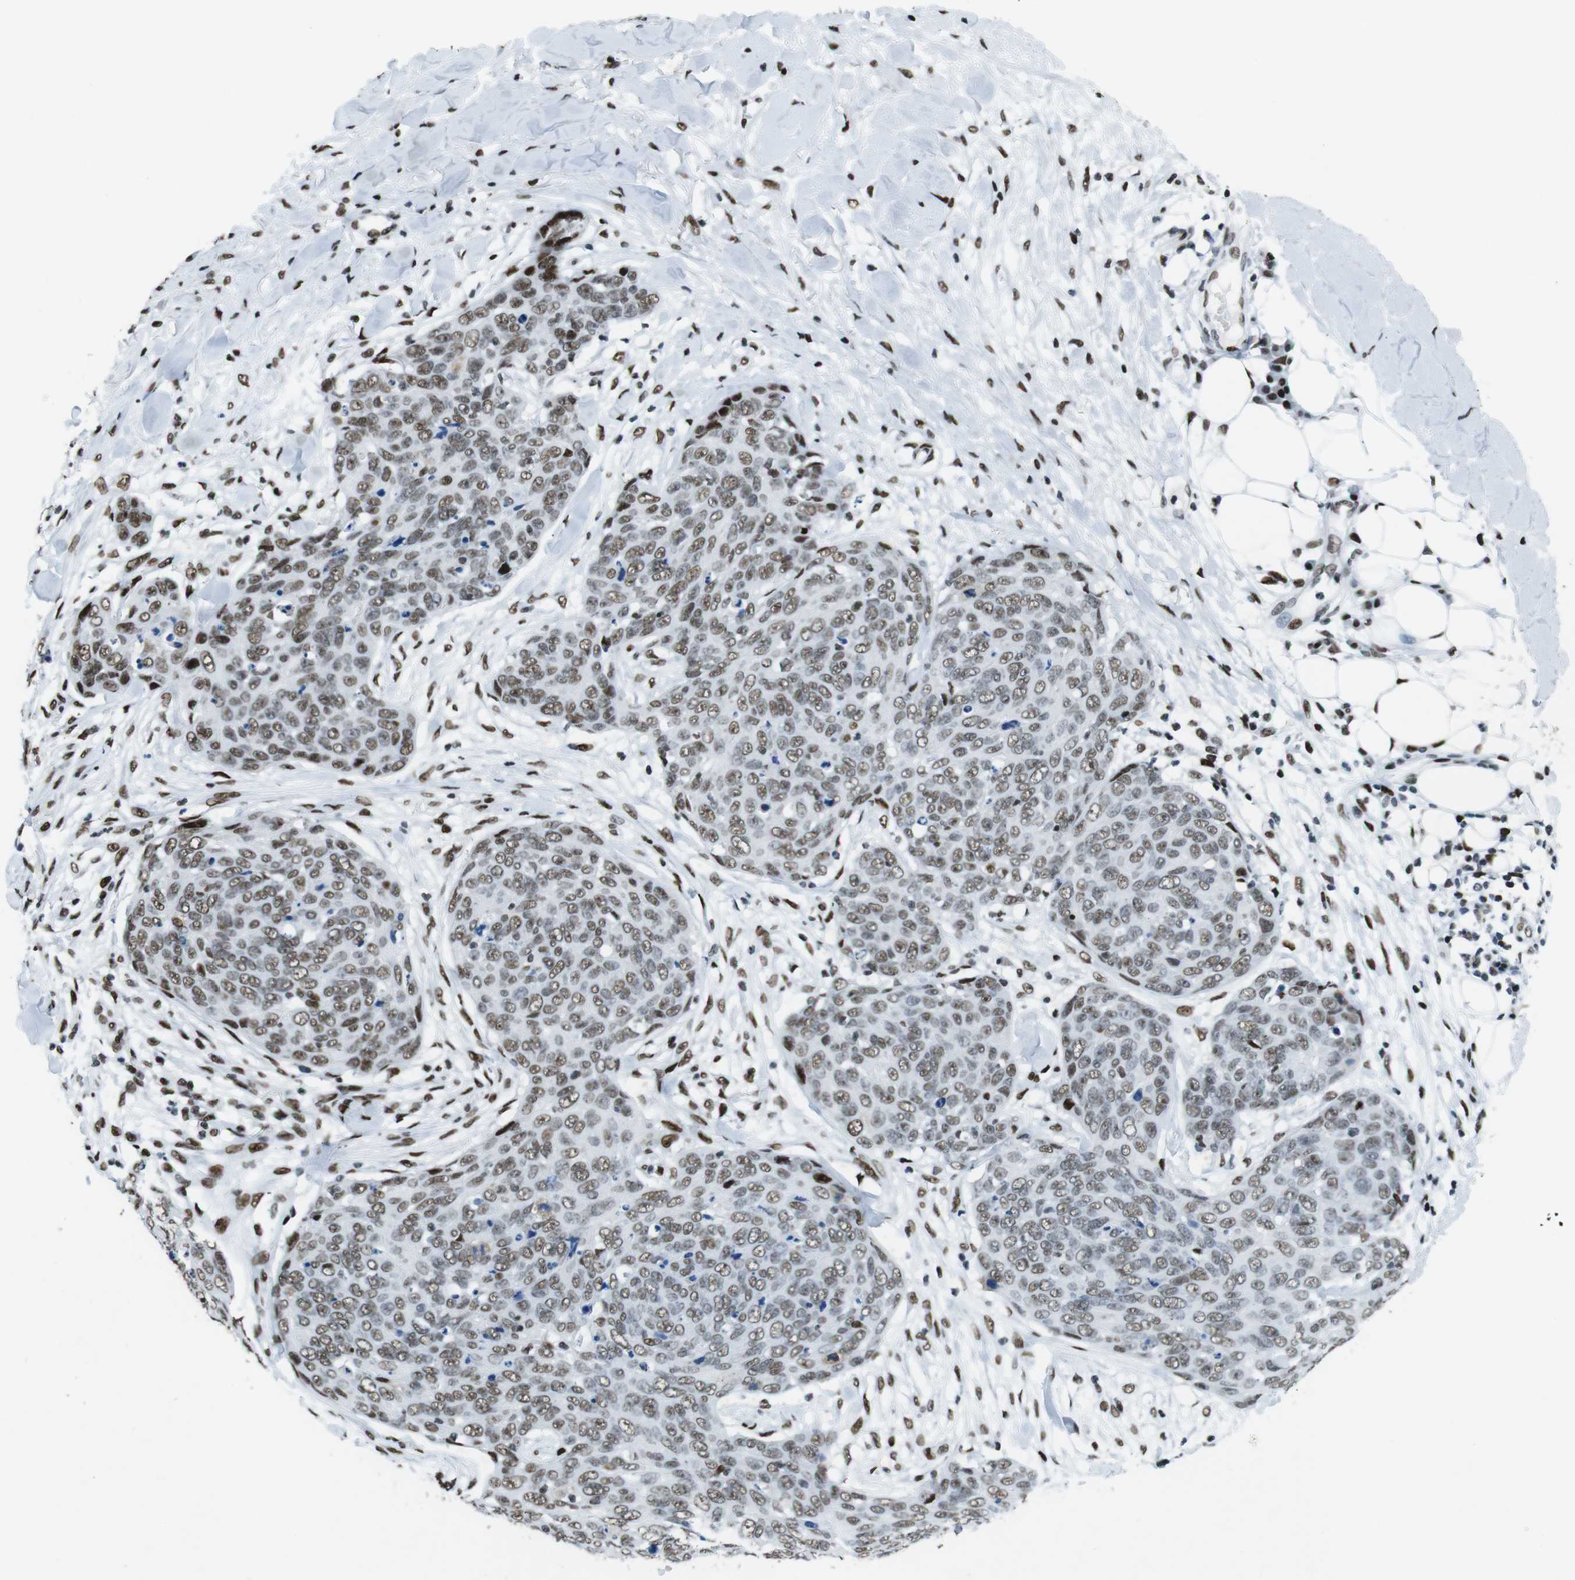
{"staining": {"intensity": "moderate", "quantity": "25%-75%", "location": "nuclear"}, "tissue": "skin cancer", "cell_type": "Tumor cells", "image_type": "cancer", "snomed": [{"axis": "morphology", "description": "Squamous cell carcinoma in situ, NOS"}, {"axis": "morphology", "description": "Squamous cell carcinoma, NOS"}, {"axis": "topography", "description": "Skin"}], "caption": "IHC image of human skin squamous cell carcinoma stained for a protein (brown), which reveals medium levels of moderate nuclear expression in approximately 25%-75% of tumor cells.", "gene": "CITED2", "patient": {"sex": "male", "age": 93}}